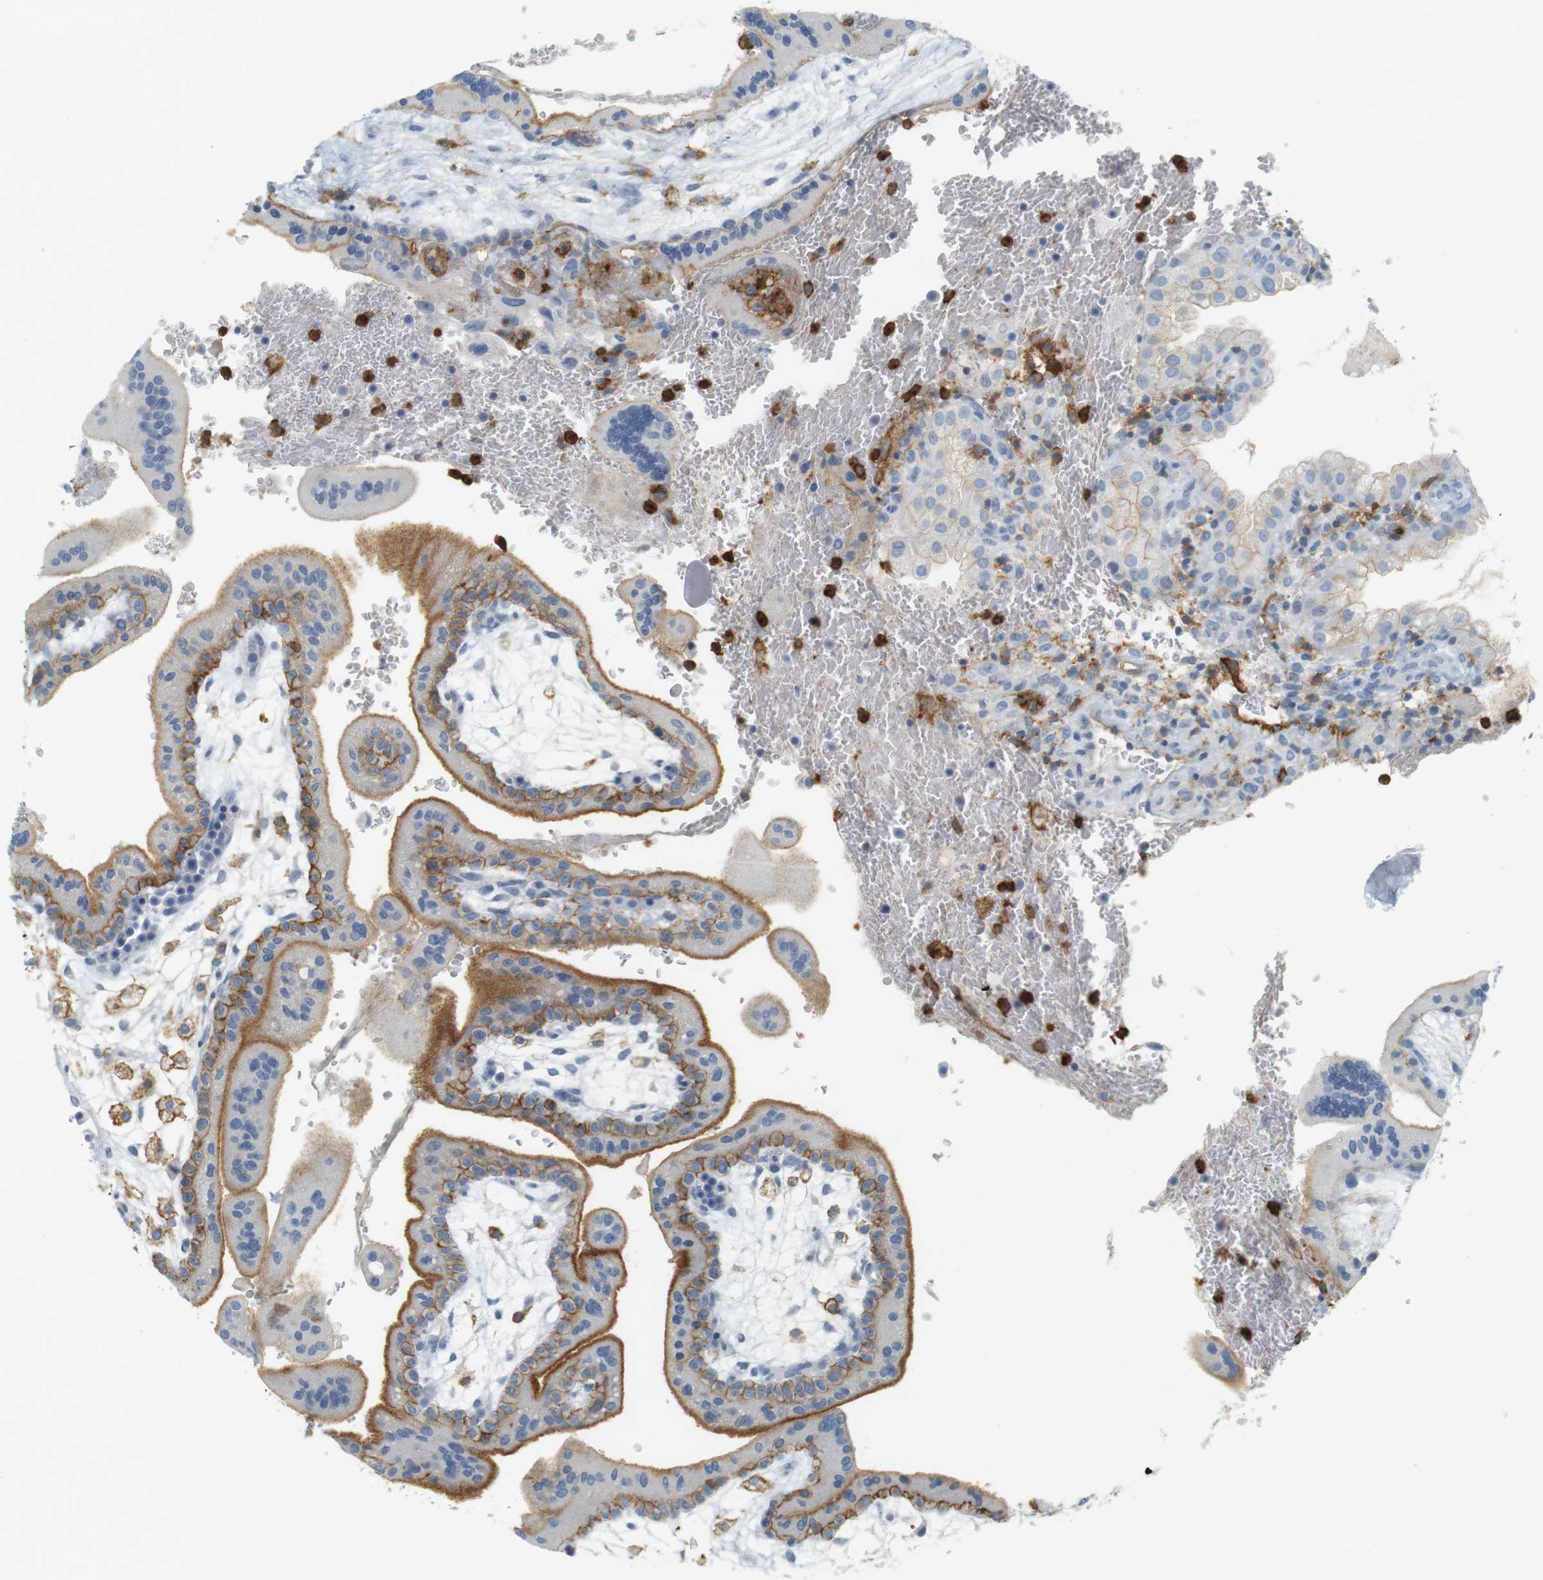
{"staining": {"intensity": "strong", "quantity": "25%-75%", "location": "cytoplasmic/membranous"}, "tissue": "placenta", "cell_type": "Decidual cells", "image_type": "normal", "snomed": [{"axis": "morphology", "description": "Normal tissue, NOS"}, {"axis": "topography", "description": "Placenta"}], "caption": "Placenta stained with DAB (3,3'-diaminobenzidine) immunohistochemistry (IHC) reveals high levels of strong cytoplasmic/membranous positivity in about 25%-75% of decidual cells. The protein is shown in brown color, while the nuclei are stained blue.", "gene": "SIRPA", "patient": {"sex": "female", "age": 35}}